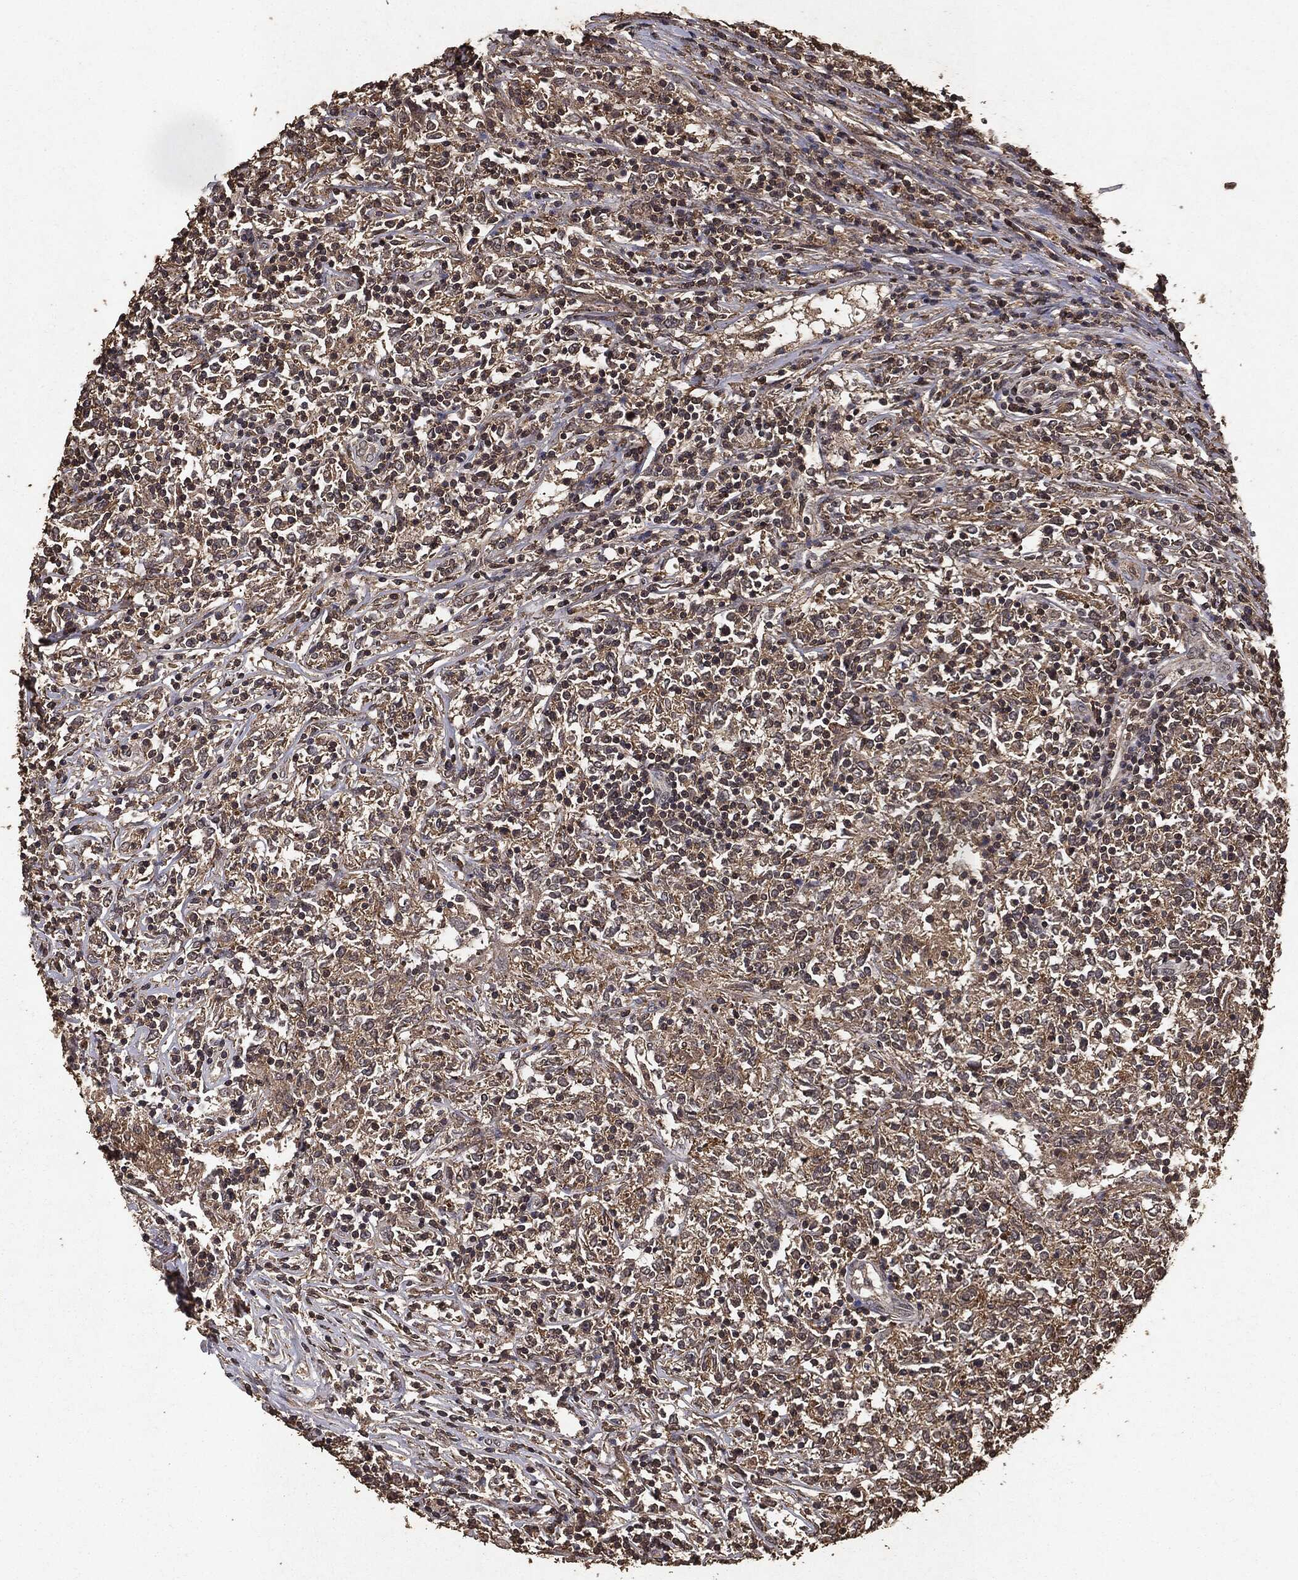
{"staining": {"intensity": "negative", "quantity": "none", "location": "none"}, "tissue": "lymphoma", "cell_type": "Tumor cells", "image_type": "cancer", "snomed": [{"axis": "morphology", "description": "Malignant lymphoma, non-Hodgkin's type, High grade"}, {"axis": "topography", "description": "Lymph node"}], "caption": "High power microscopy photomicrograph of an IHC micrograph of malignant lymphoma, non-Hodgkin's type (high-grade), revealing no significant staining in tumor cells.", "gene": "NME1", "patient": {"sex": "female", "age": 84}}